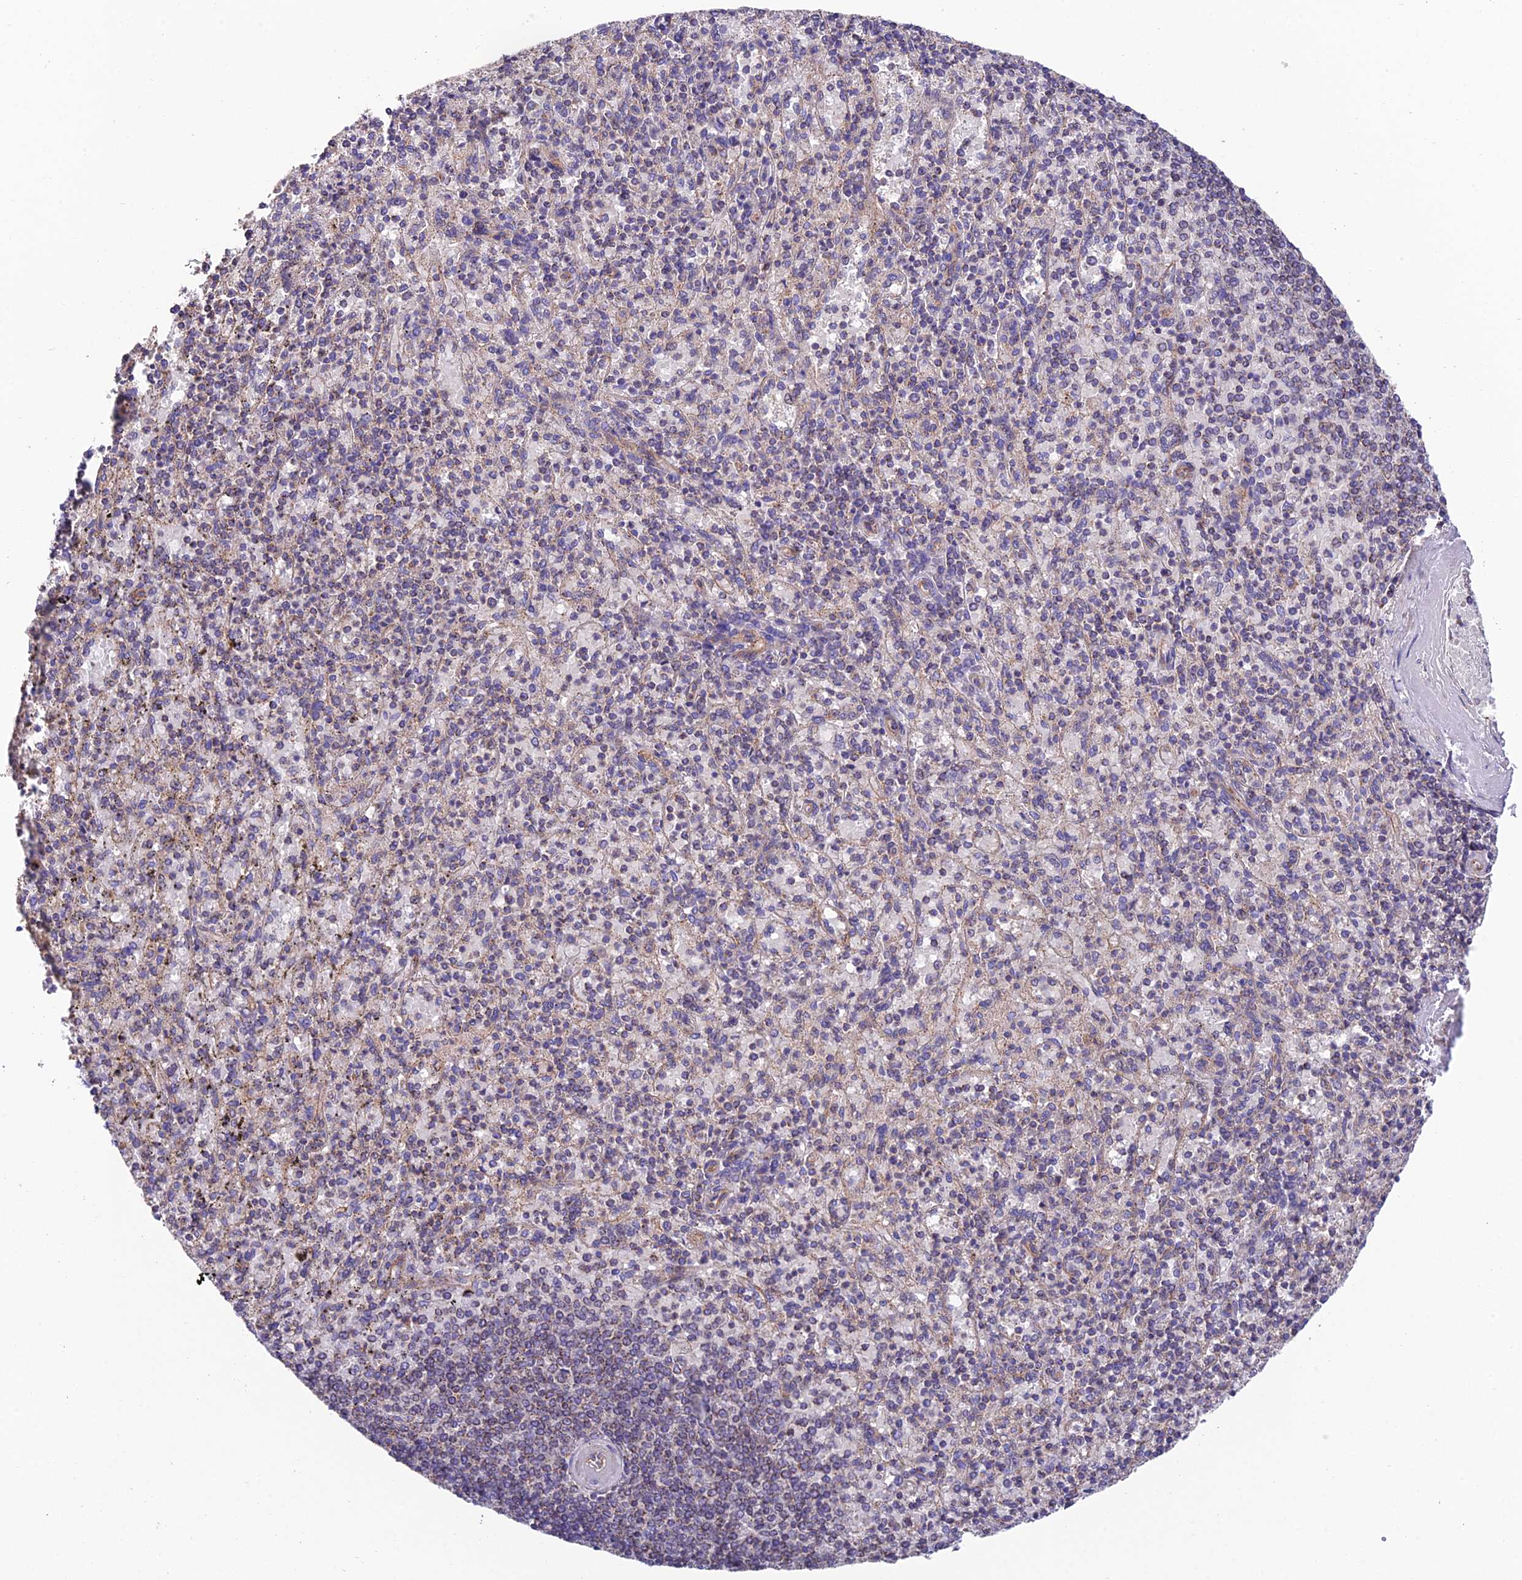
{"staining": {"intensity": "negative", "quantity": "none", "location": "none"}, "tissue": "spleen", "cell_type": "Cells in red pulp", "image_type": "normal", "snomed": [{"axis": "morphology", "description": "Normal tissue, NOS"}, {"axis": "topography", "description": "Spleen"}], "caption": "High power microscopy photomicrograph of an immunohistochemistry histopathology image of benign spleen, revealing no significant staining in cells in red pulp.", "gene": "QRFP", "patient": {"sex": "male", "age": 82}}